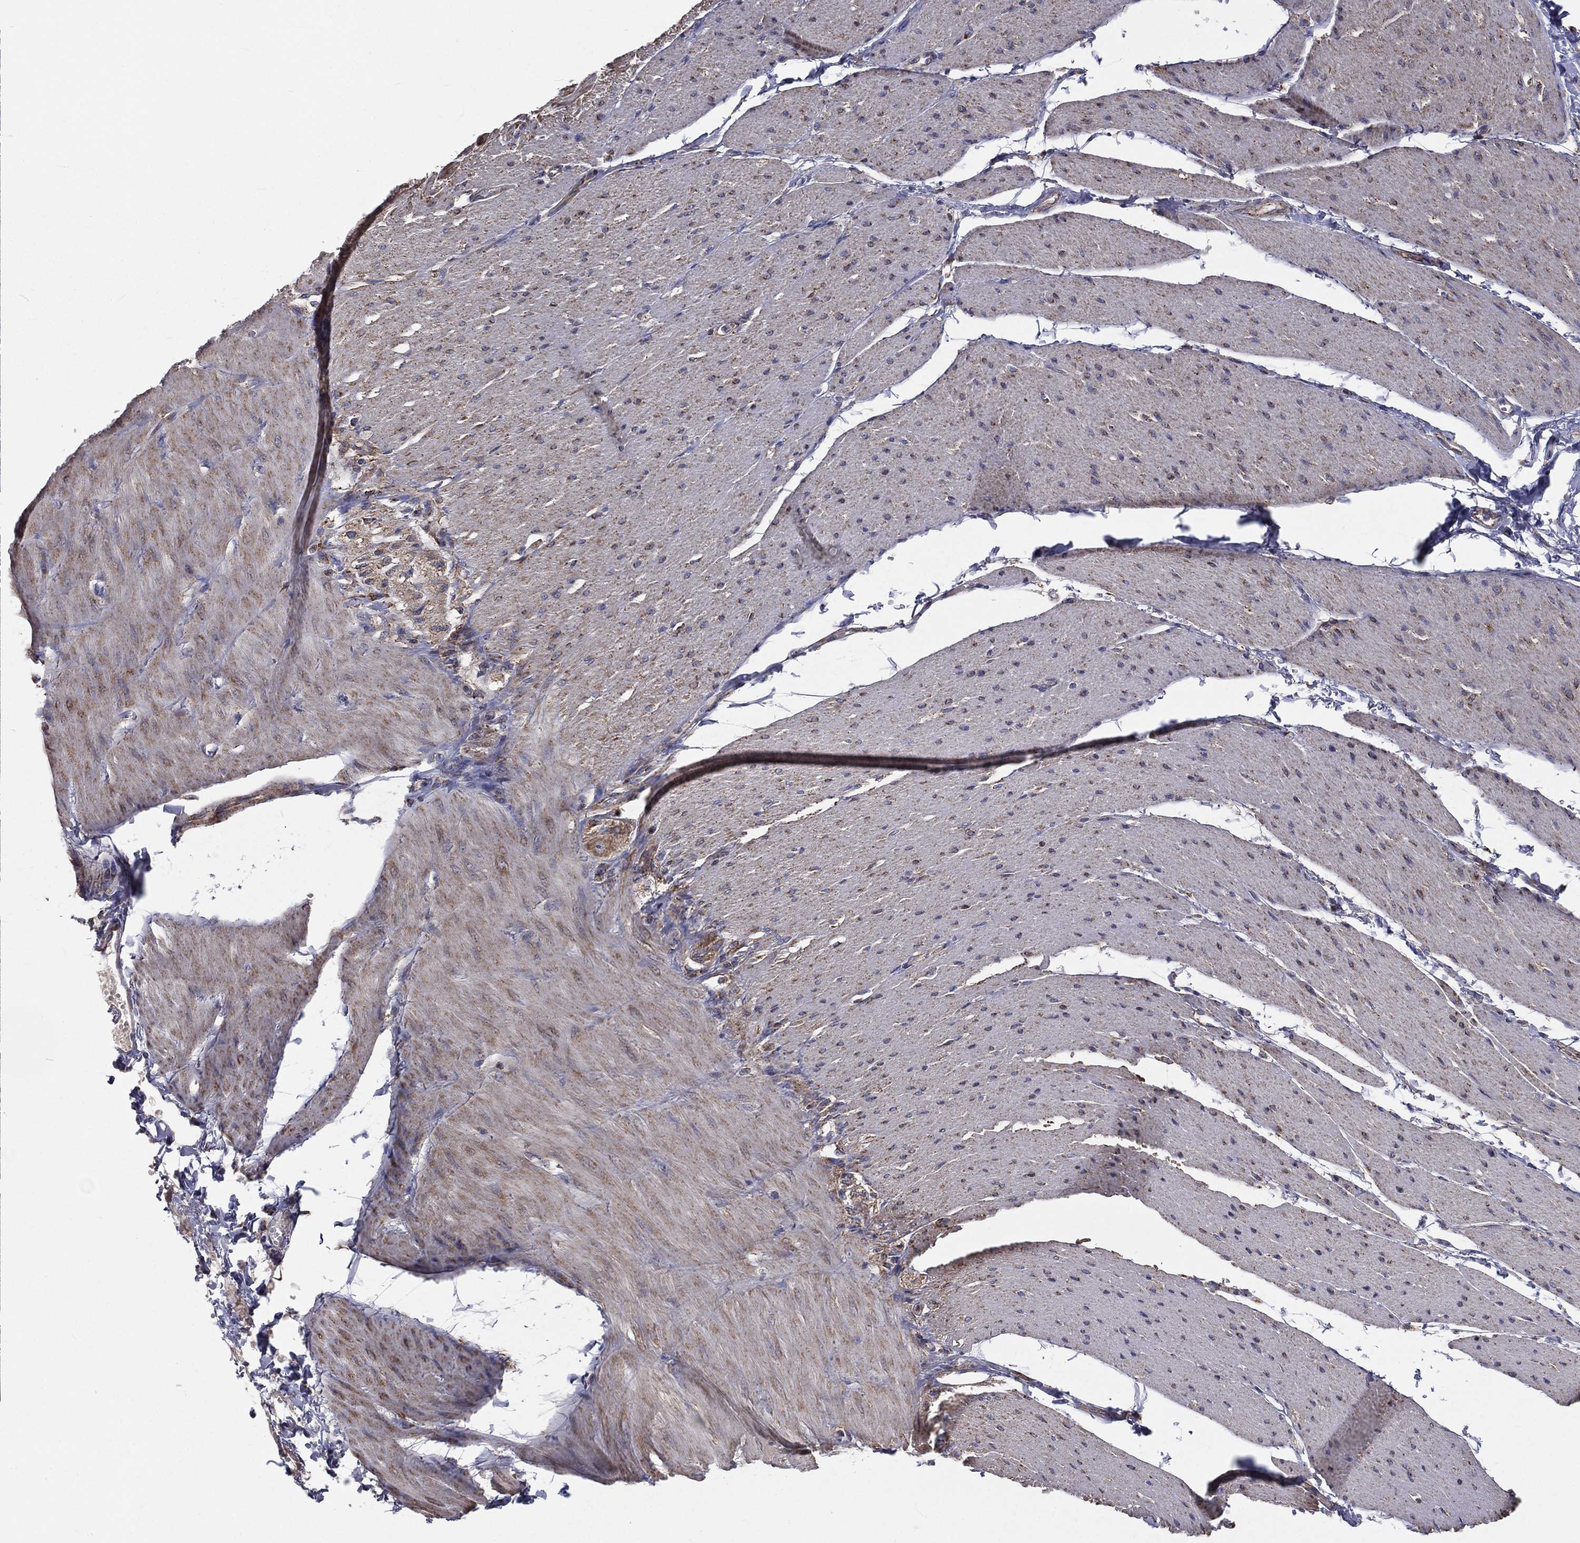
{"staining": {"intensity": "moderate", "quantity": "25%-75%", "location": "cytoplasmic/membranous"}, "tissue": "adipose tissue", "cell_type": "Adipocytes", "image_type": "normal", "snomed": [{"axis": "morphology", "description": "Normal tissue, NOS"}, {"axis": "topography", "description": "Smooth muscle"}, {"axis": "topography", "description": "Duodenum"}, {"axis": "topography", "description": "Peripheral nerve tissue"}], "caption": "Human adipose tissue stained for a protein (brown) displays moderate cytoplasmic/membranous positive positivity in about 25%-75% of adipocytes.", "gene": "GPD1", "patient": {"sex": "female", "age": 61}}